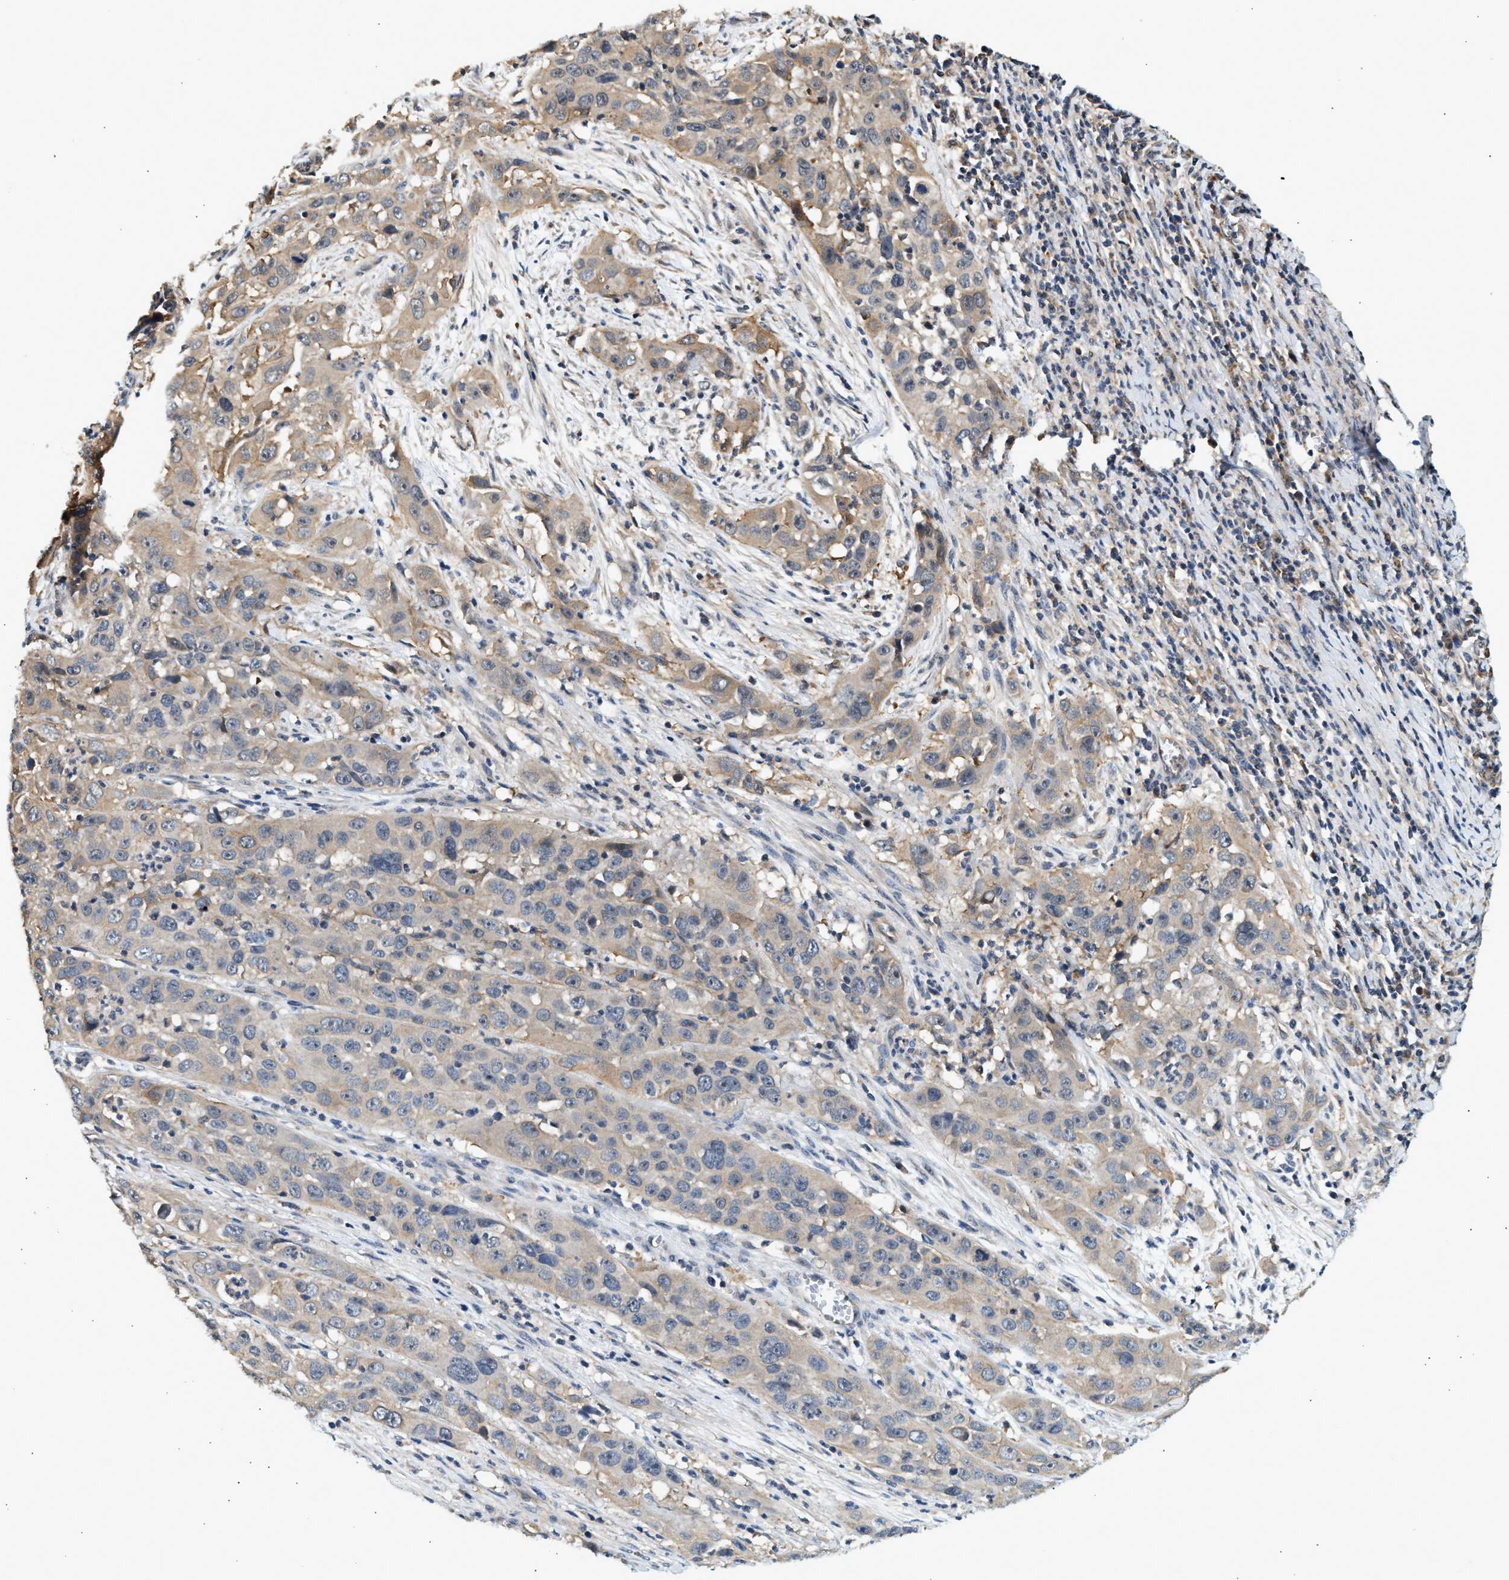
{"staining": {"intensity": "weak", "quantity": "25%-75%", "location": "cytoplasmic/membranous"}, "tissue": "cervical cancer", "cell_type": "Tumor cells", "image_type": "cancer", "snomed": [{"axis": "morphology", "description": "Squamous cell carcinoma, NOS"}, {"axis": "topography", "description": "Cervix"}], "caption": "Immunohistochemical staining of squamous cell carcinoma (cervical) exhibits weak cytoplasmic/membranous protein staining in approximately 25%-75% of tumor cells.", "gene": "DUSP14", "patient": {"sex": "female", "age": 32}}